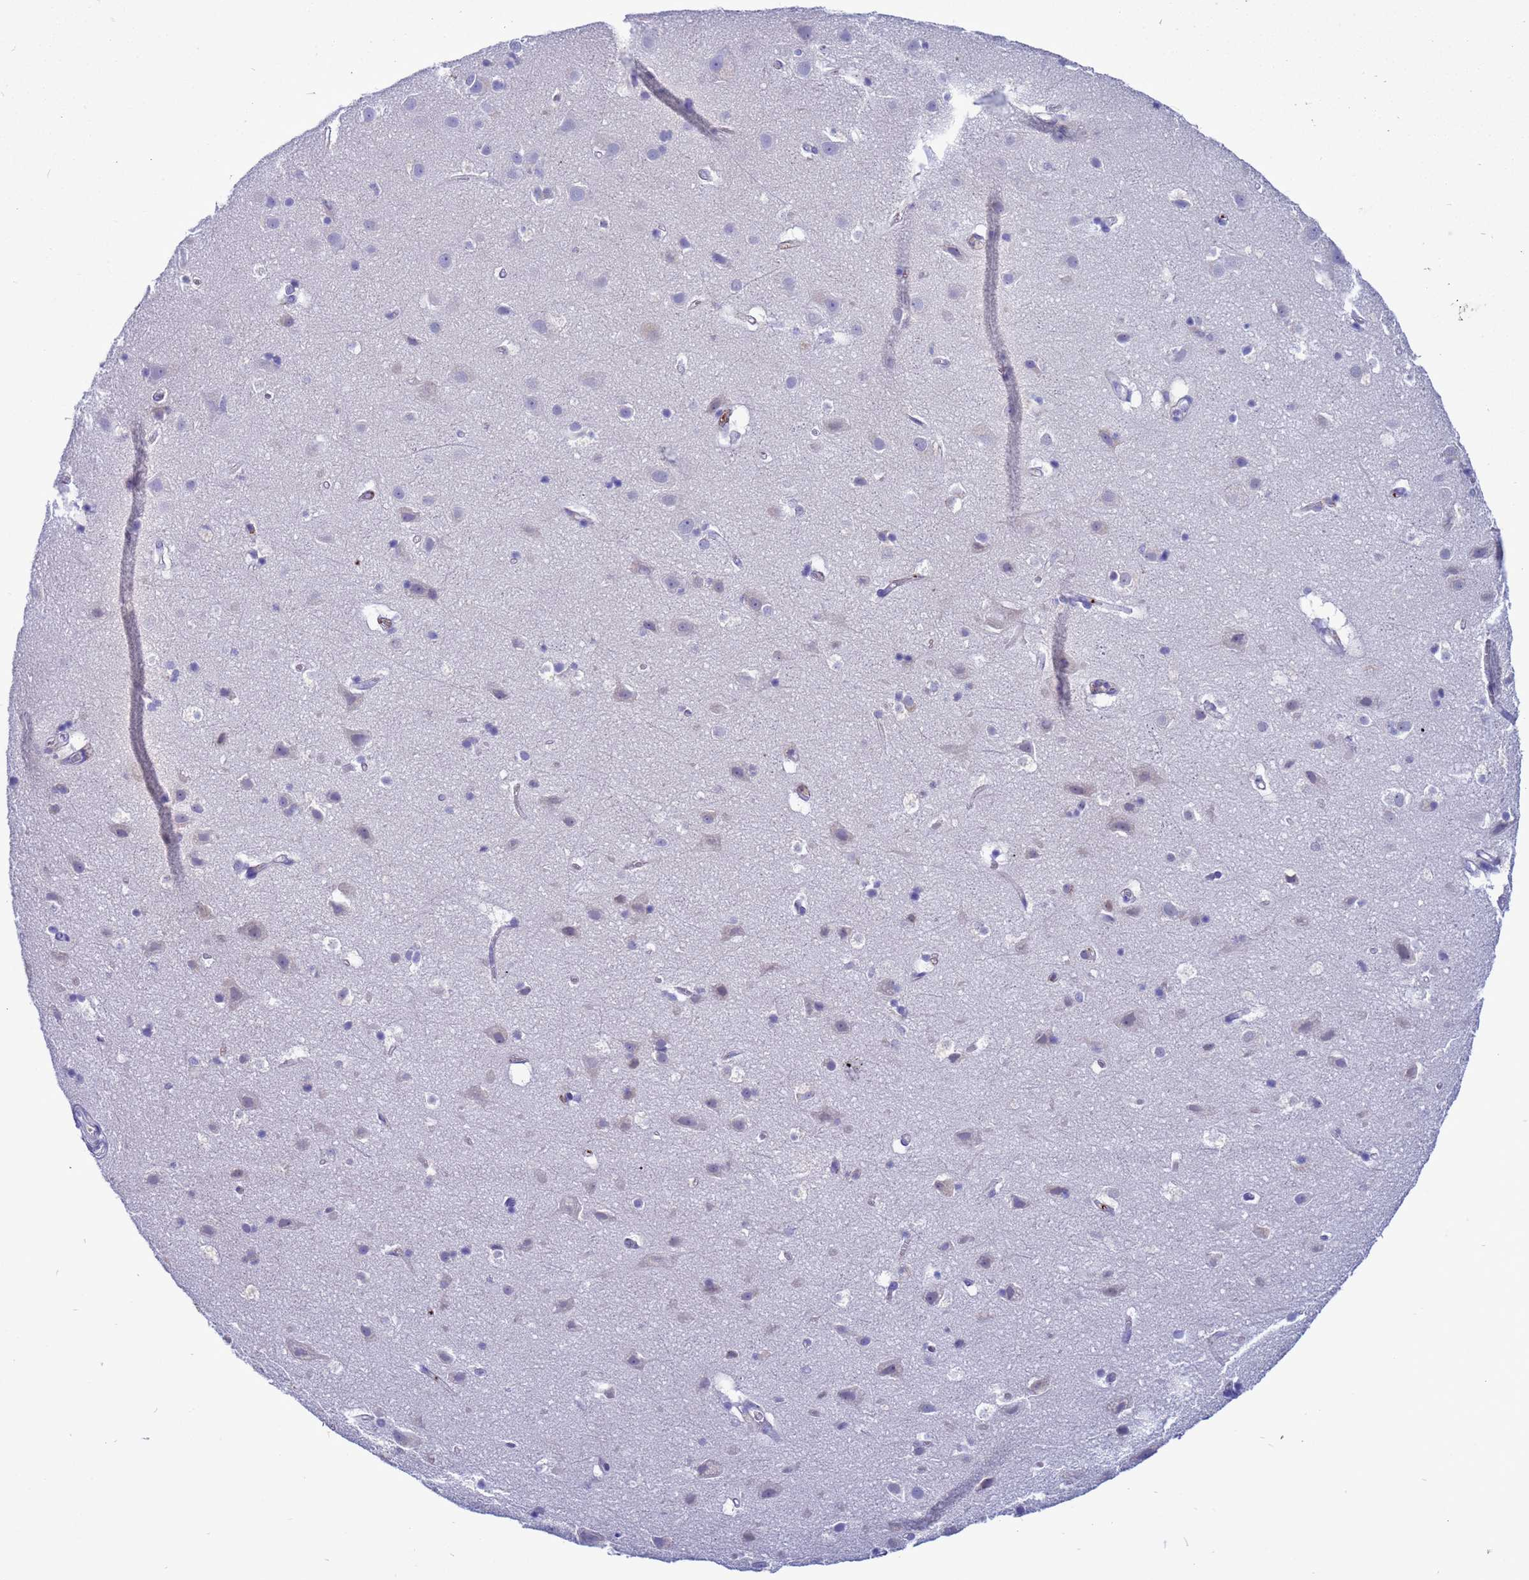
{"staining": {"intensity": "negative", "quantity": "none", "location": "none"}, "tissue": "cerebral cortex", "cell_type": "Endothelial cells", "image_type": "normal", "snomed": [{"axis": "morphology", "description": "Normal tissue, NOS"}, {"axis": "topography", "description": "Cerebral cortex"}], "caption": "Normal cerebral cortex was stained to show a protein in brown. There is no significant positivity in endothelial cells. The staining is performed using DAB (3,3'-diaminobenzidine) brown chromogen with nuclei counter-stained in using hematoxylin.", "gene": "H1", "patient": {"sex": "male", "age": 54}}